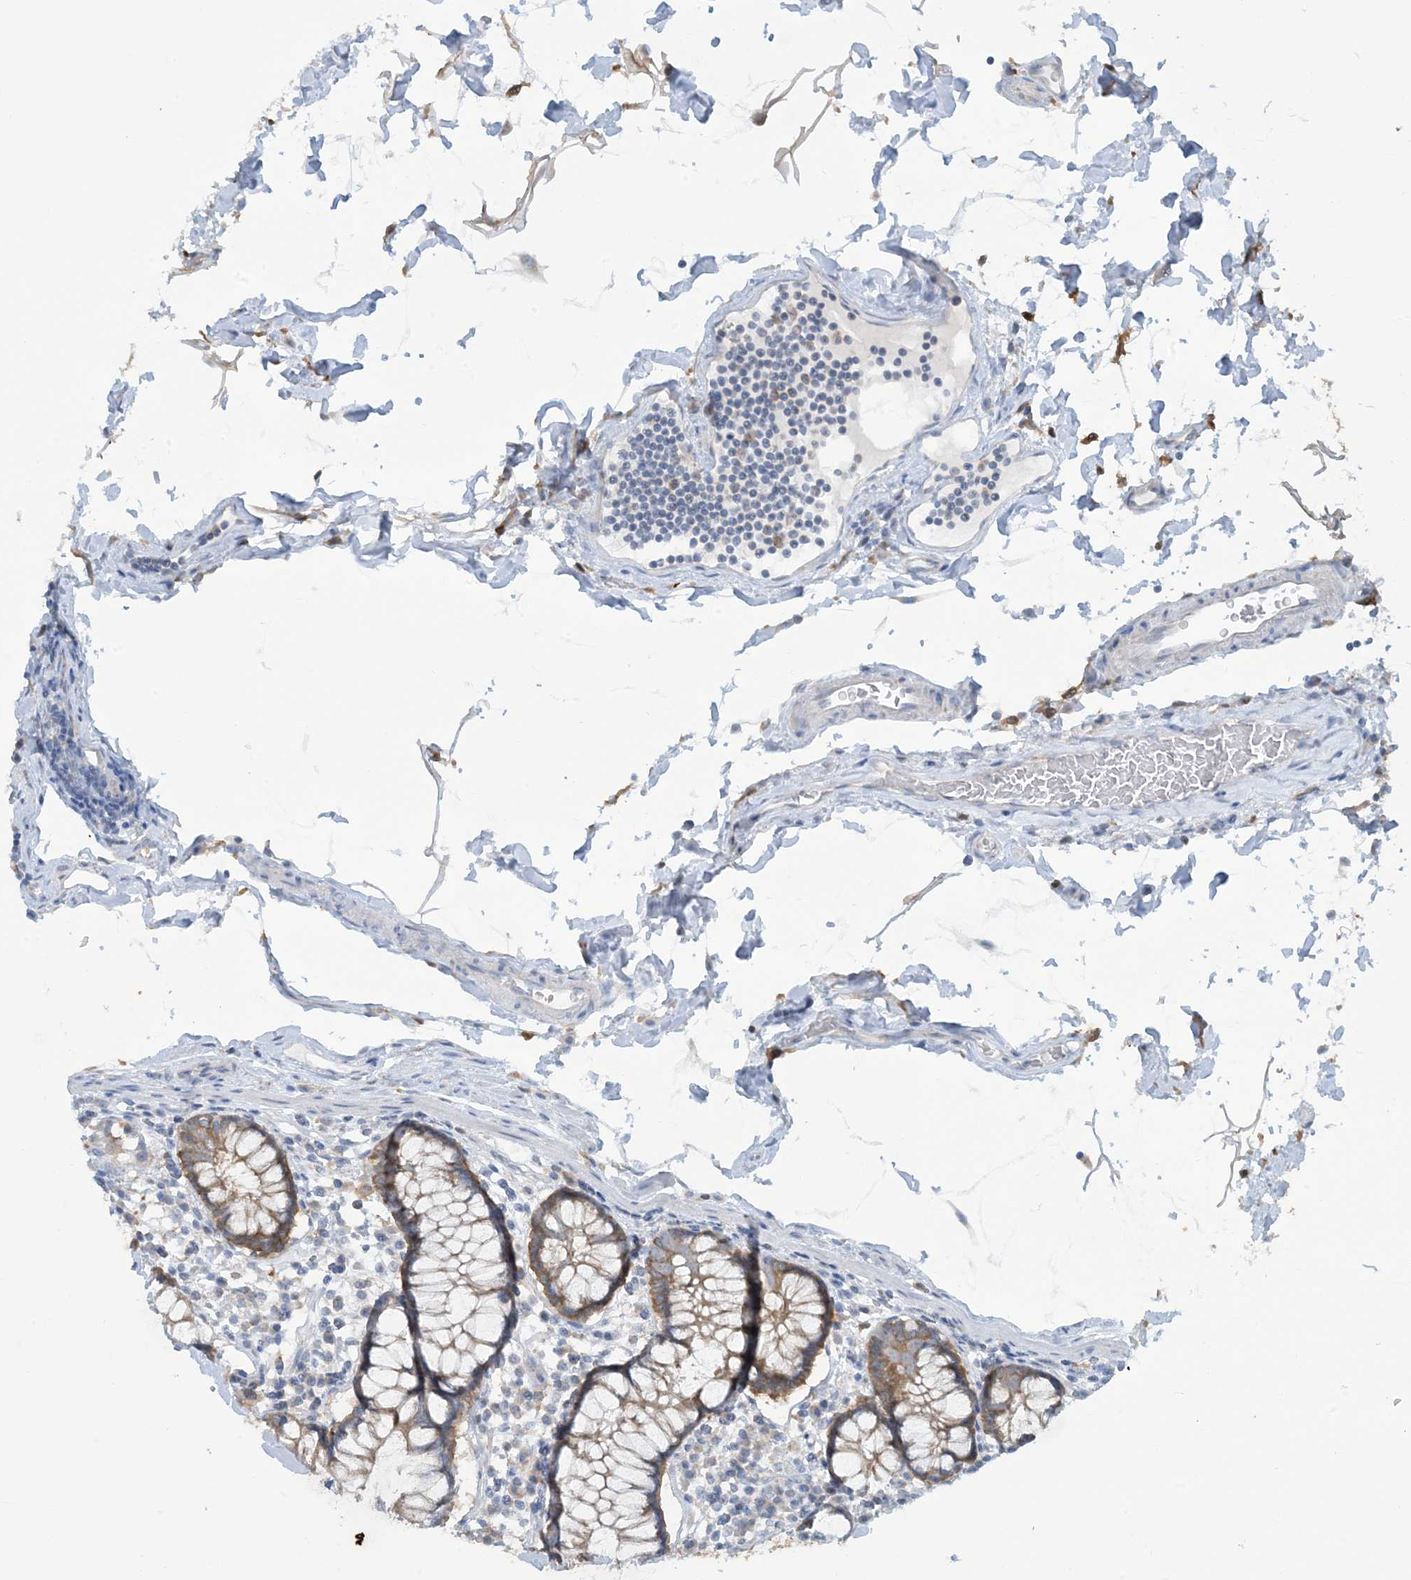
{"staining": {"intensity": "negative", "quantity": "none", "location": "none"}, "tissue": "colon", "cell_type": "Endothelial cells", "image_type": "normal", "snomed": [{"axis": "morphology", "description": "Normal tissue, NOS"}, {"axis": "topography", "description": "Colon"}], "caption": "Immunohistochemistry (IHC) photomicrograph of normal colon: human colon stained with DAB (3,3'-diaminobenzidine) exhibits no significant protein staining in endothelial cells.", "gene": "MRPS18A", "patient": {"sex": "female", "age": 79}}